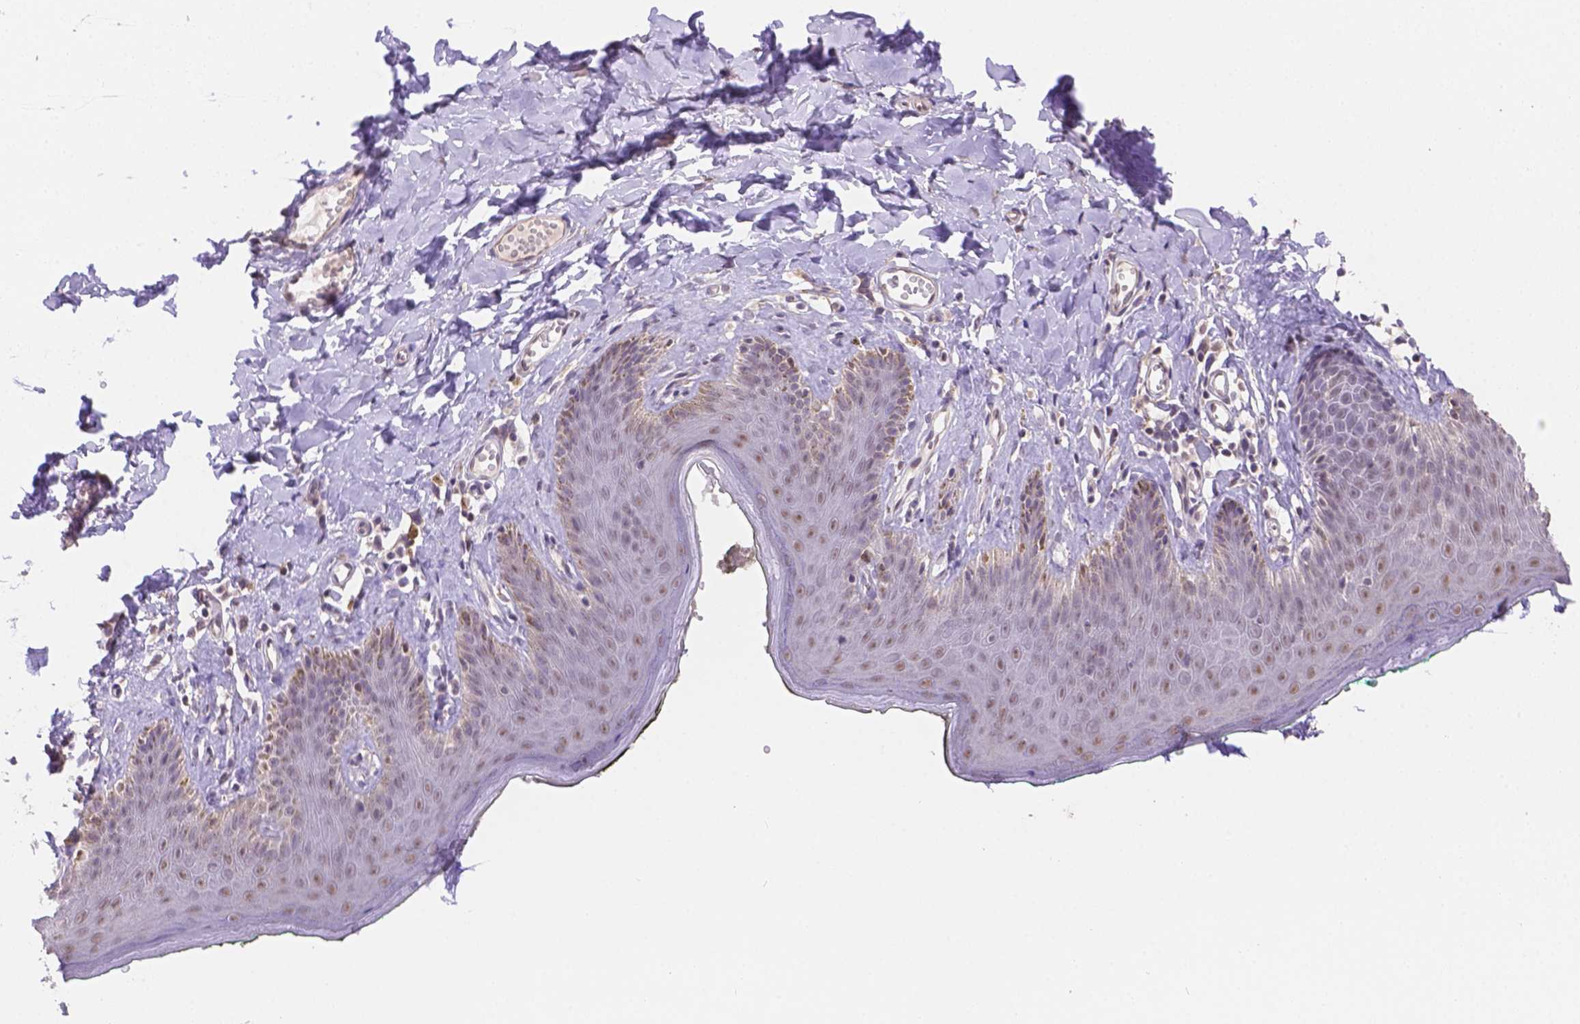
{"staining": {"intensity": "moderate", "quantity": ">75%", "location": "nuclear"}, "tissue": "skin", "cell_type": "Epidermal cells", "image_type": "normal", "snomed": [{"axis": "morphology", "description": "Normal tissue, NOS"}, {"axis": "topography", "description": "Vulva"}, {"axis": "topography", "description": "Peripheral nerve tissue"}], "caption": "Protein staining shows moderate nuclear positivity in about >75% of epidermal cells in unremarkable skin.", "gene": "NXPE2", "patient": {"sex": "female", "age": 66}}